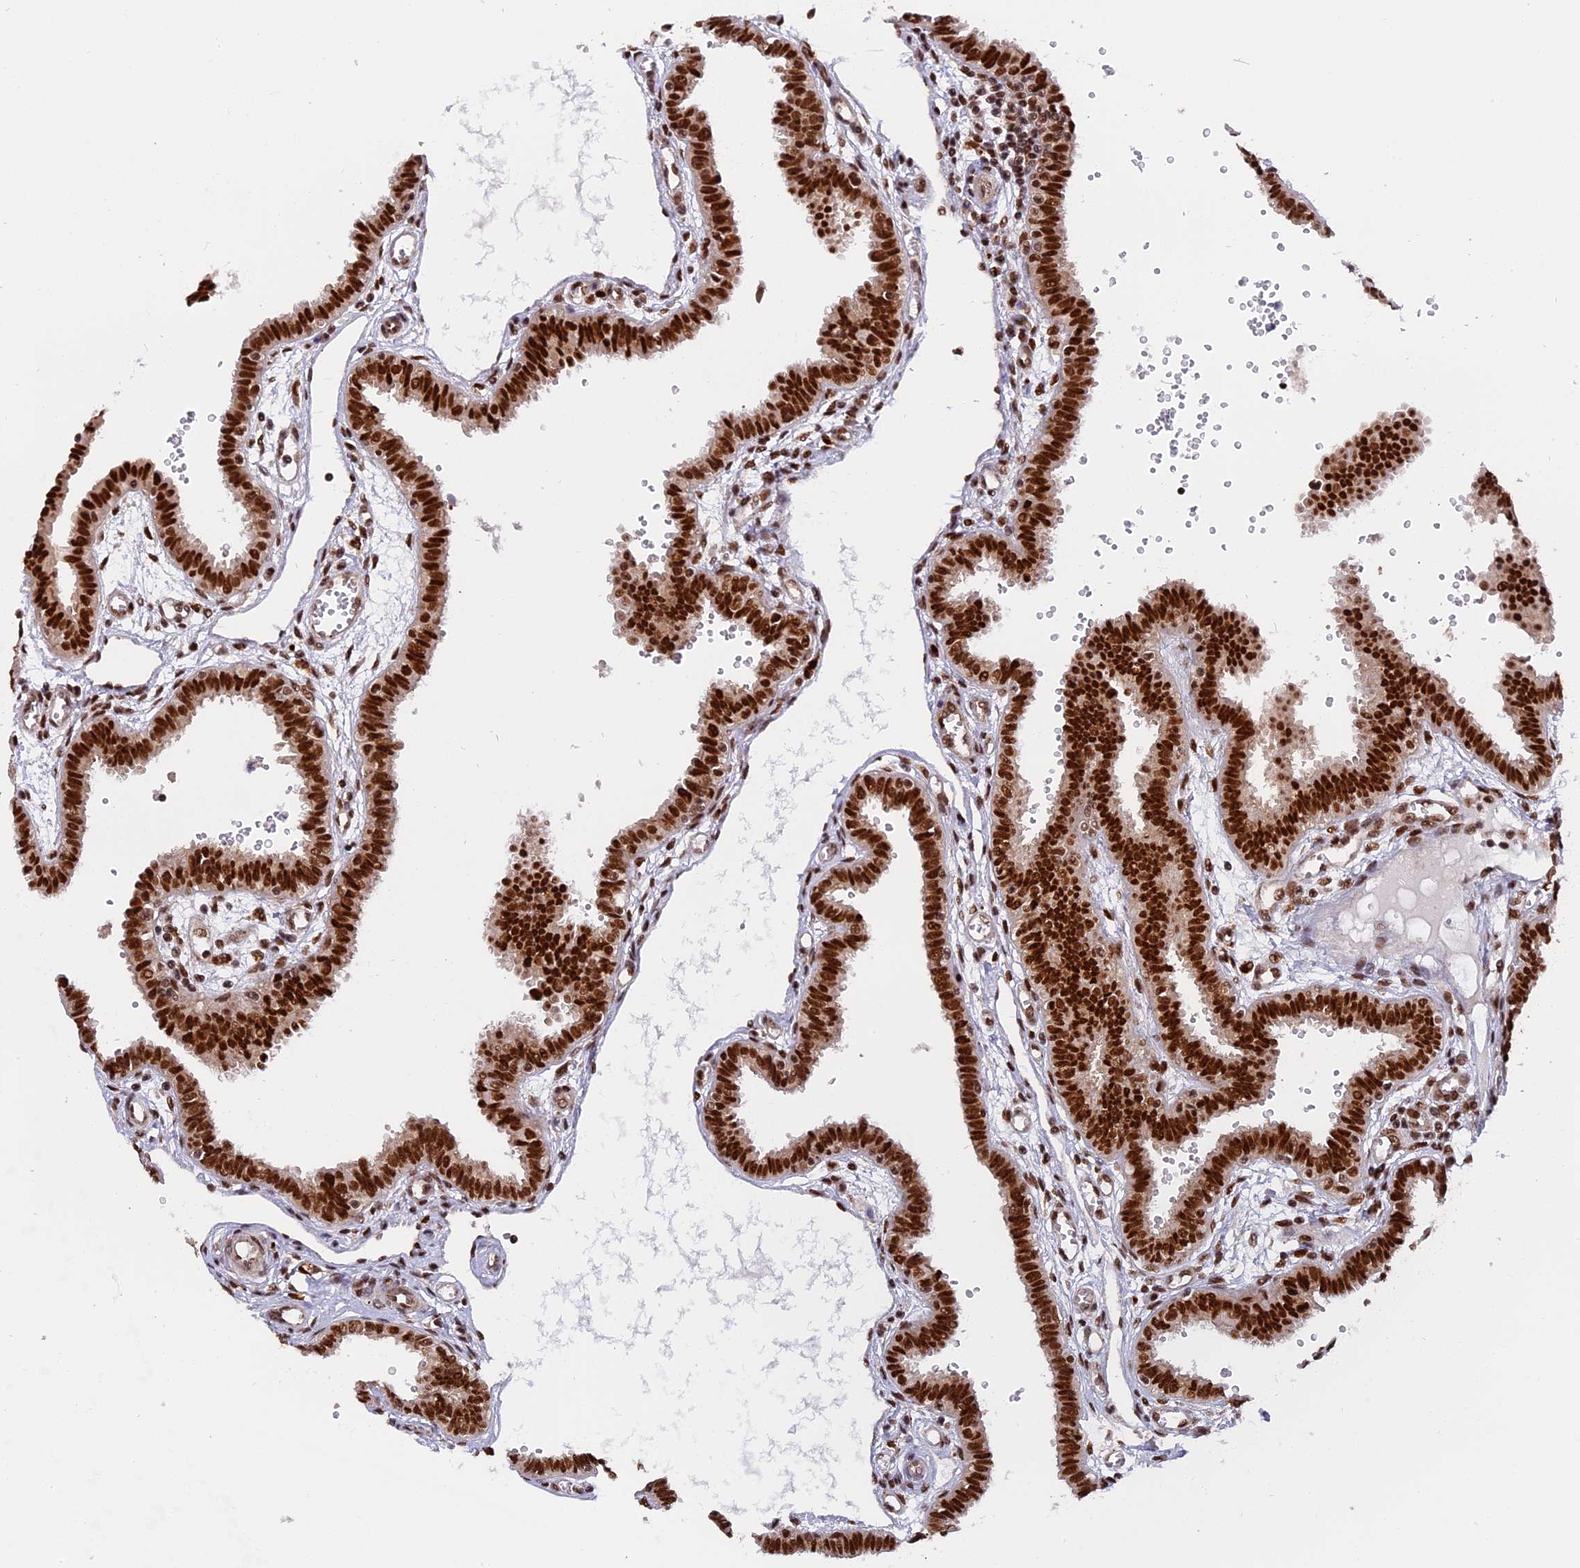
{"staining": {"intensity": "strong", "quantity": ">75%", "location": "nuclear"}, "tissue": "fallopian tube", "cell_type": "Glandular cells", "image_type": "normal", "snomed": [{"axis": "morphology", "description": "Normal tissue, NOS"}, {"axis": "topography", "description": "Fallopian tube"}], "caption": "The photomicrograph shows staining of benign fallopian tube, revealing strong nuclear protein staining (brown color) within glandular cells.", "gene": "RAMACL", "patient": {"sex": "female", "age": 32}}